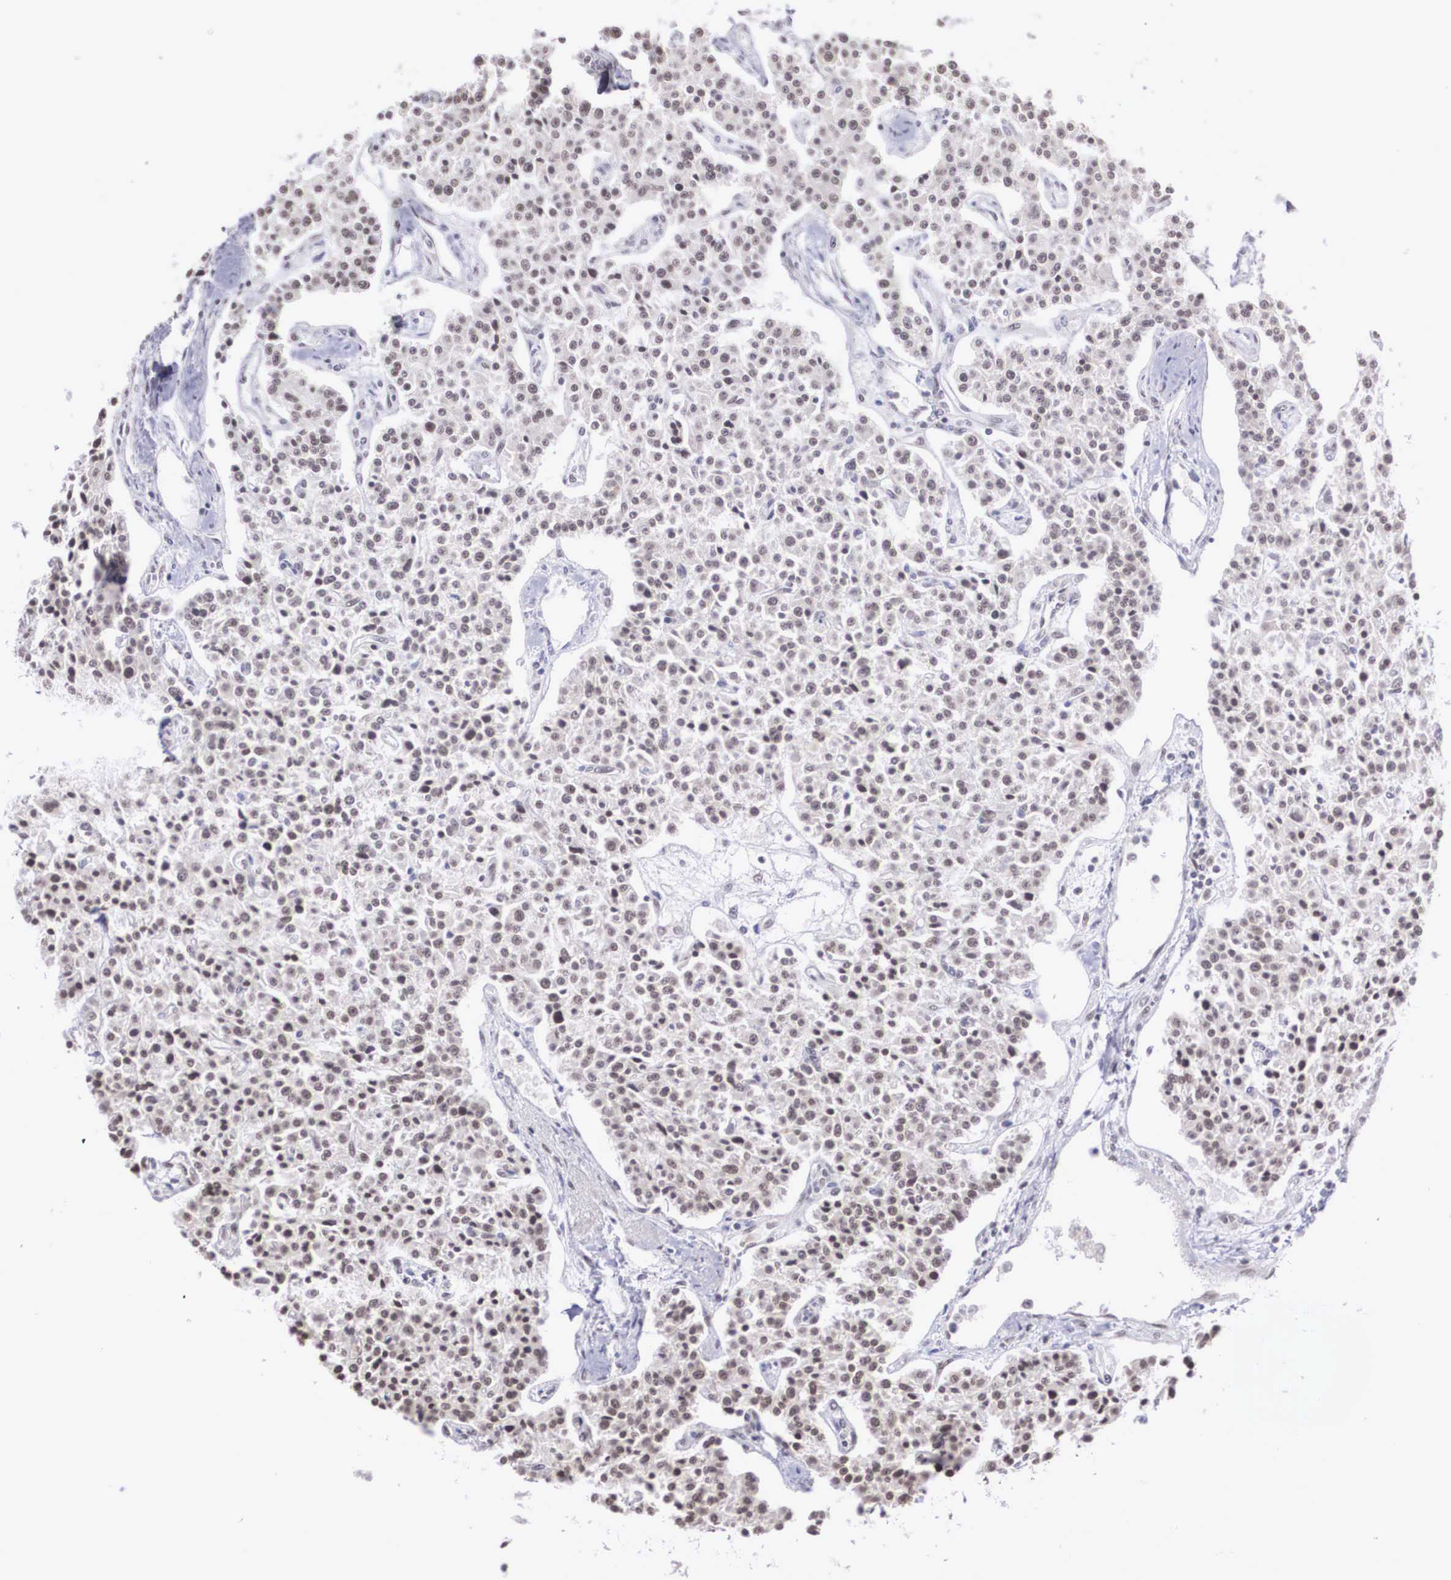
{"staining": {"intensity": "weak", "quantity": "25%-75%", "location": "nuclear"}, "tissue": "carcinoid", "cell_type": "Tumor cells", "image_type": "cancer", "snomed": [{"axis": "morphology", "description": "Carcinoid, malignant, NOS"}, {"axis": "topography", "description": "Stomach"}], "caption": "Carcinoid was stained to show a protein in brown. There is low levels of weak nuclear positivity in approximately 25%-75% of tumor cells.", "gene": "CSTF2", "patient": {"sex": "female", "age": 76}}